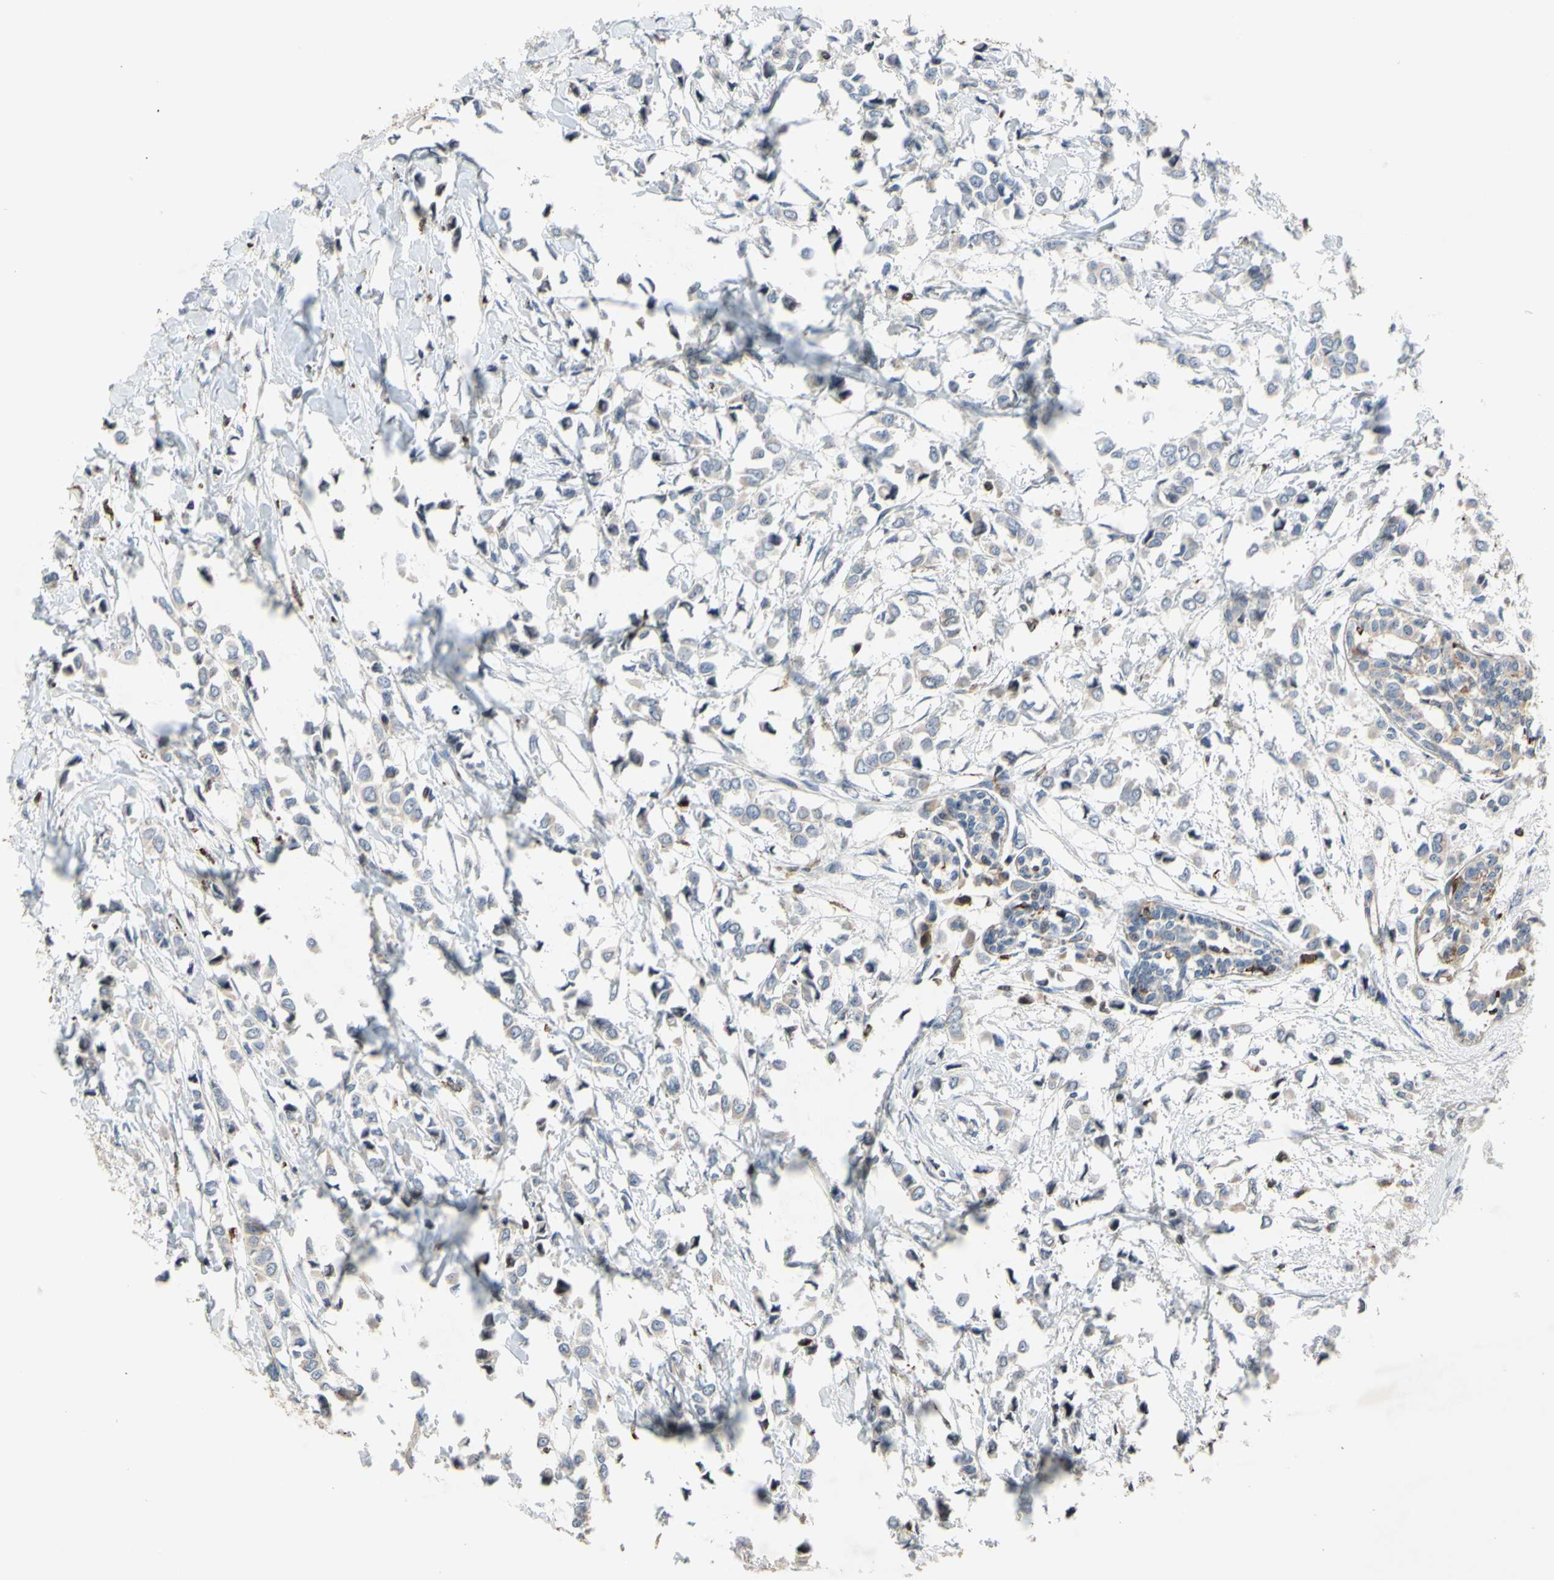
{"staining": {"intensity": "negative", "quantity": "none", "location": "none"}, "tissue": "breast cancer", "cell_type": "Tumor cells", "image_type": "cancer", "snomed": [{"axis": "morphology", "description": "Lobular carcinoma"}, {"axis": "topography", "description": "Breast"}], "caption": "A high-resolution micrograph shows immunohistochemistry staining of breast lobular carcinoma, which shows no significant positivity in tumor cells.", "gene": "PLXNA2", "patient": {"sex": "female", "age": 51}}